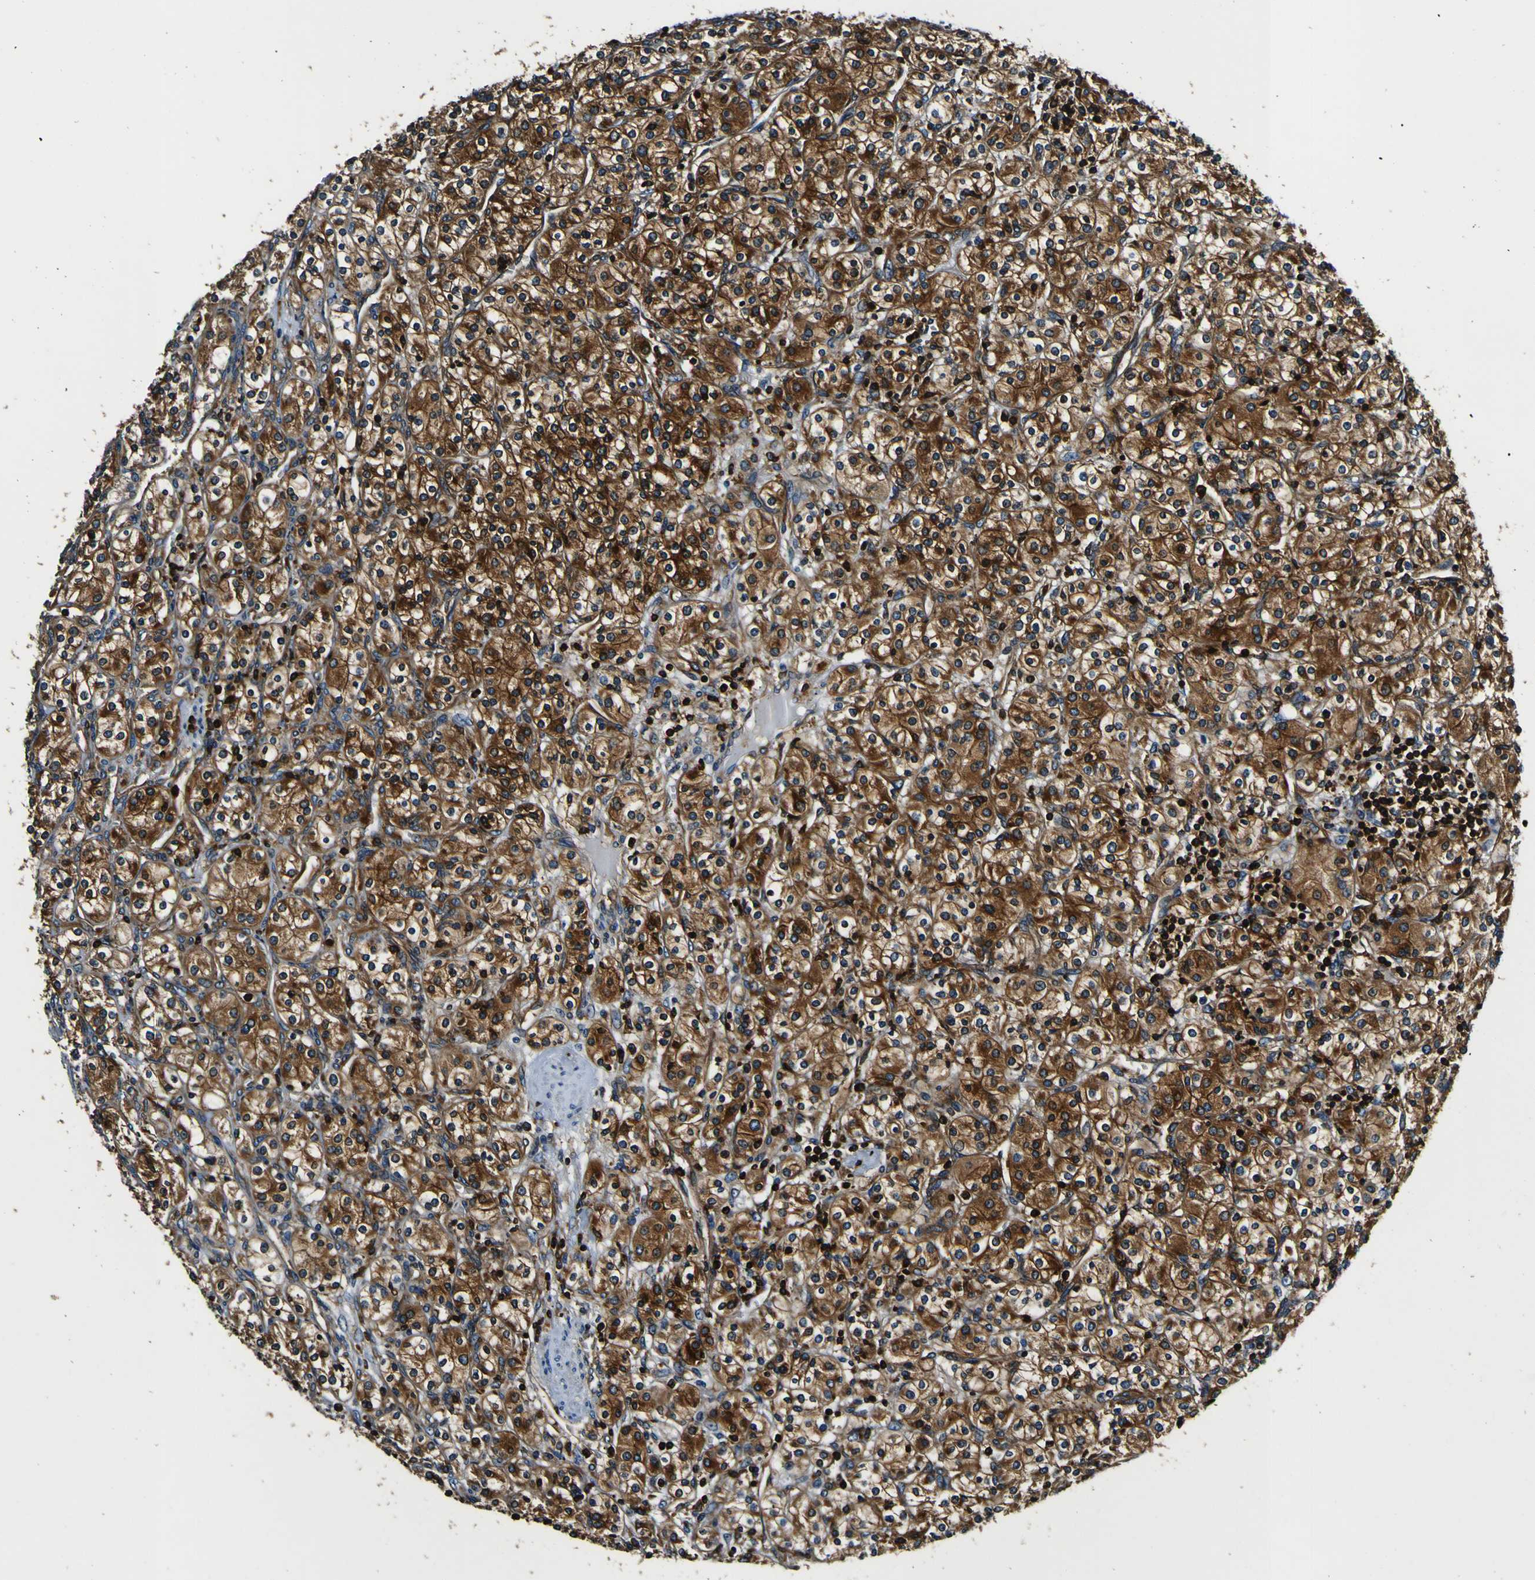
{"staining": {"intensity": "strong", "quantity": ">75%", "location": "cytoplasmic/membranous"}, "tissue": "renal cancer", "cell_type": "Tumor cells", "image_type": "cancer", "snomed": [{"axis": "morphology", "description": "Adenocarcinoma, NOS"}, {"axis": "topography", "description": "Kidney"}], "caption": "Adenocarcinoma (renal) stained with IHC demonstrates strong cytoplasmic/membranous staining in approximately >75% of tumor cells.", "gene": "RHOT2", "patient": {"sex": "male", "age": 77}}